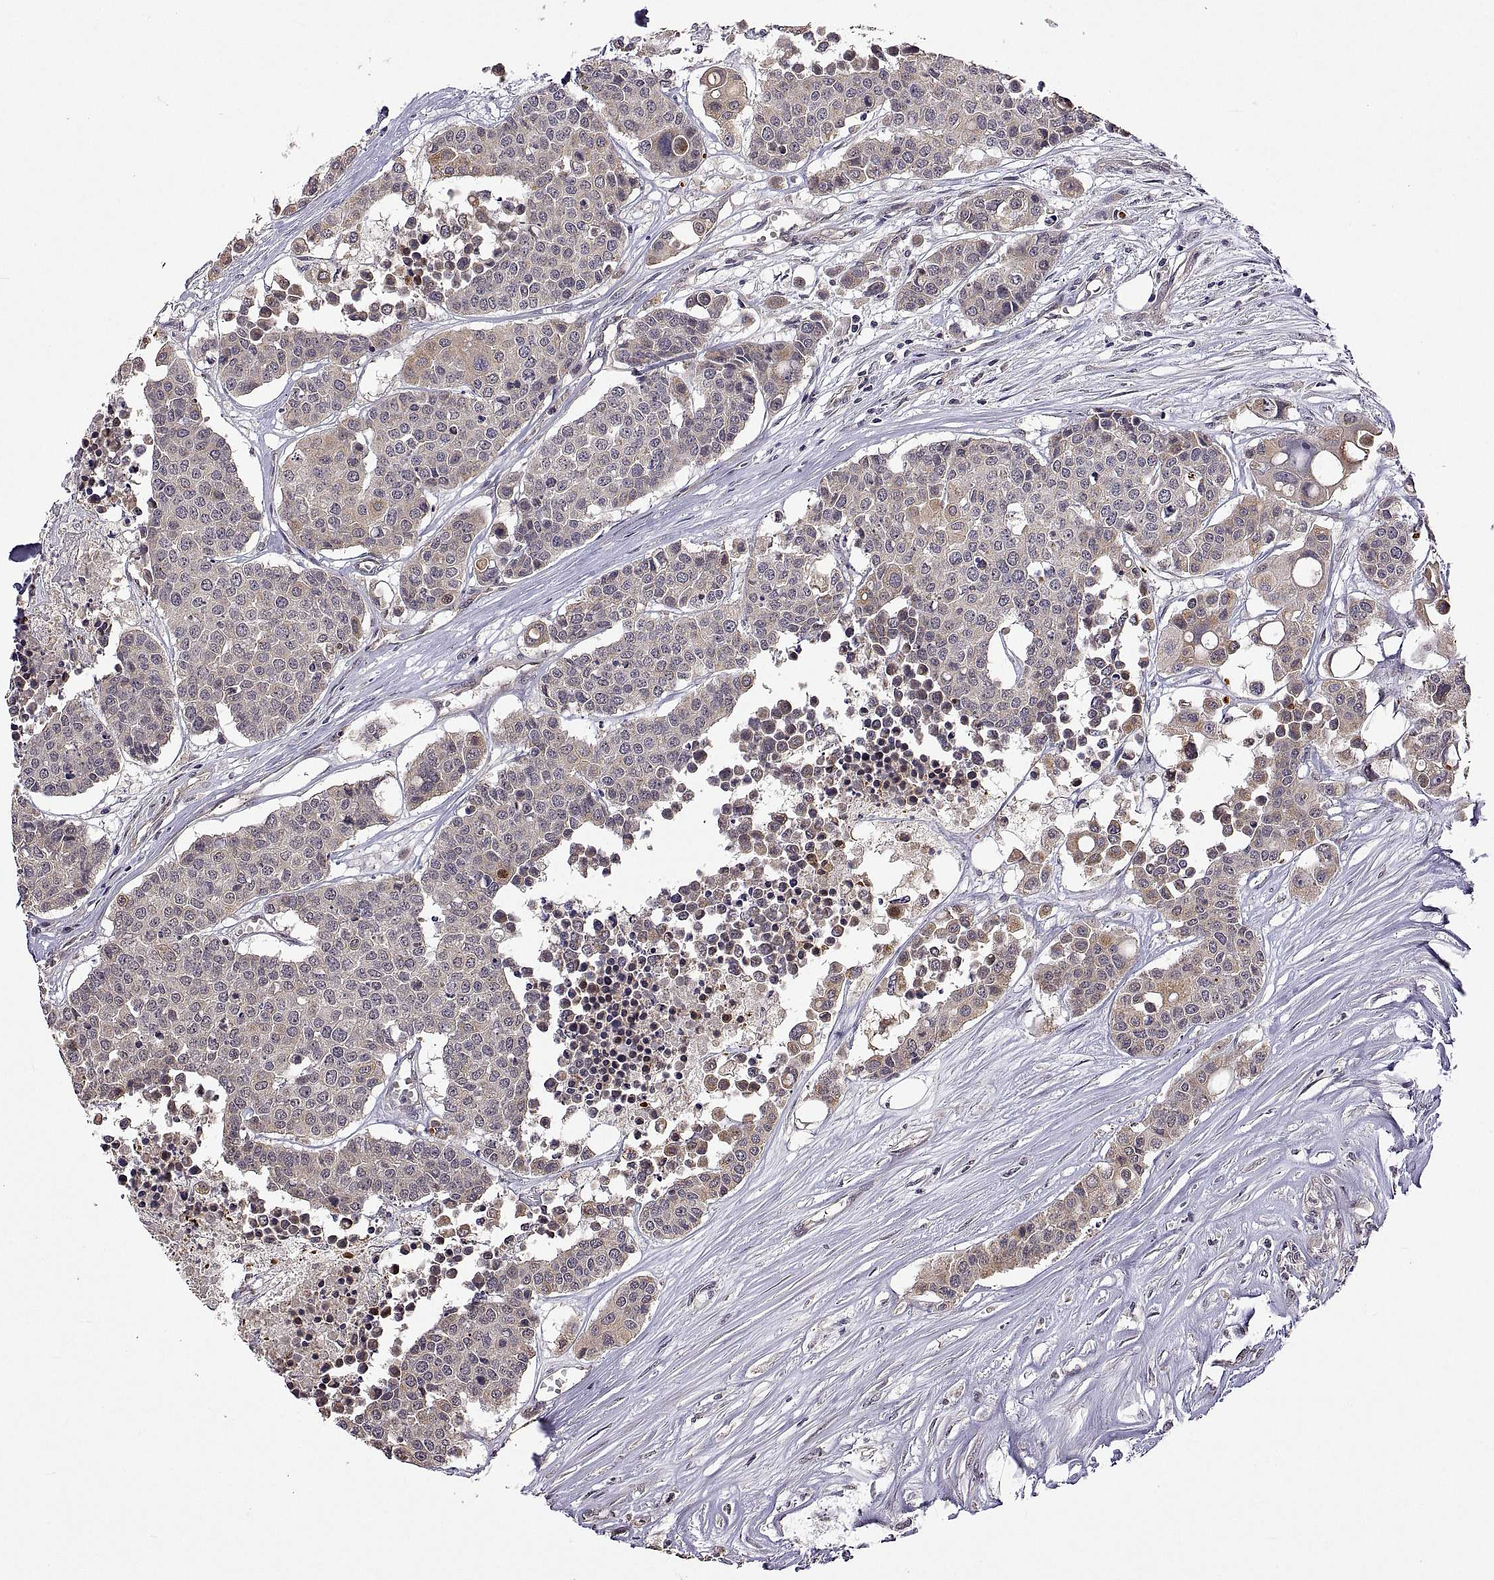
{"staining": {"intensity": "weak", "quantity": "25%-75%", "location": "cytoplasmic/membranous"}, "tissue": "carcinoid", "cell_type": "Tumor cells", "image_type": "cancer", "snomed": [{"axis": "morphology", "description": "Carcinoid, malignant, NOS"}, {"axis": "topography", "description": "Colon"}], "caption": "Malignant carcinoid stained with immunohistochemistry displays weak cytoplasmic/membranous positivity in approximately 25%-75% of tumor cells.", "gene": "LAMA1", "patient": {"sex": "male", "age": 81}}